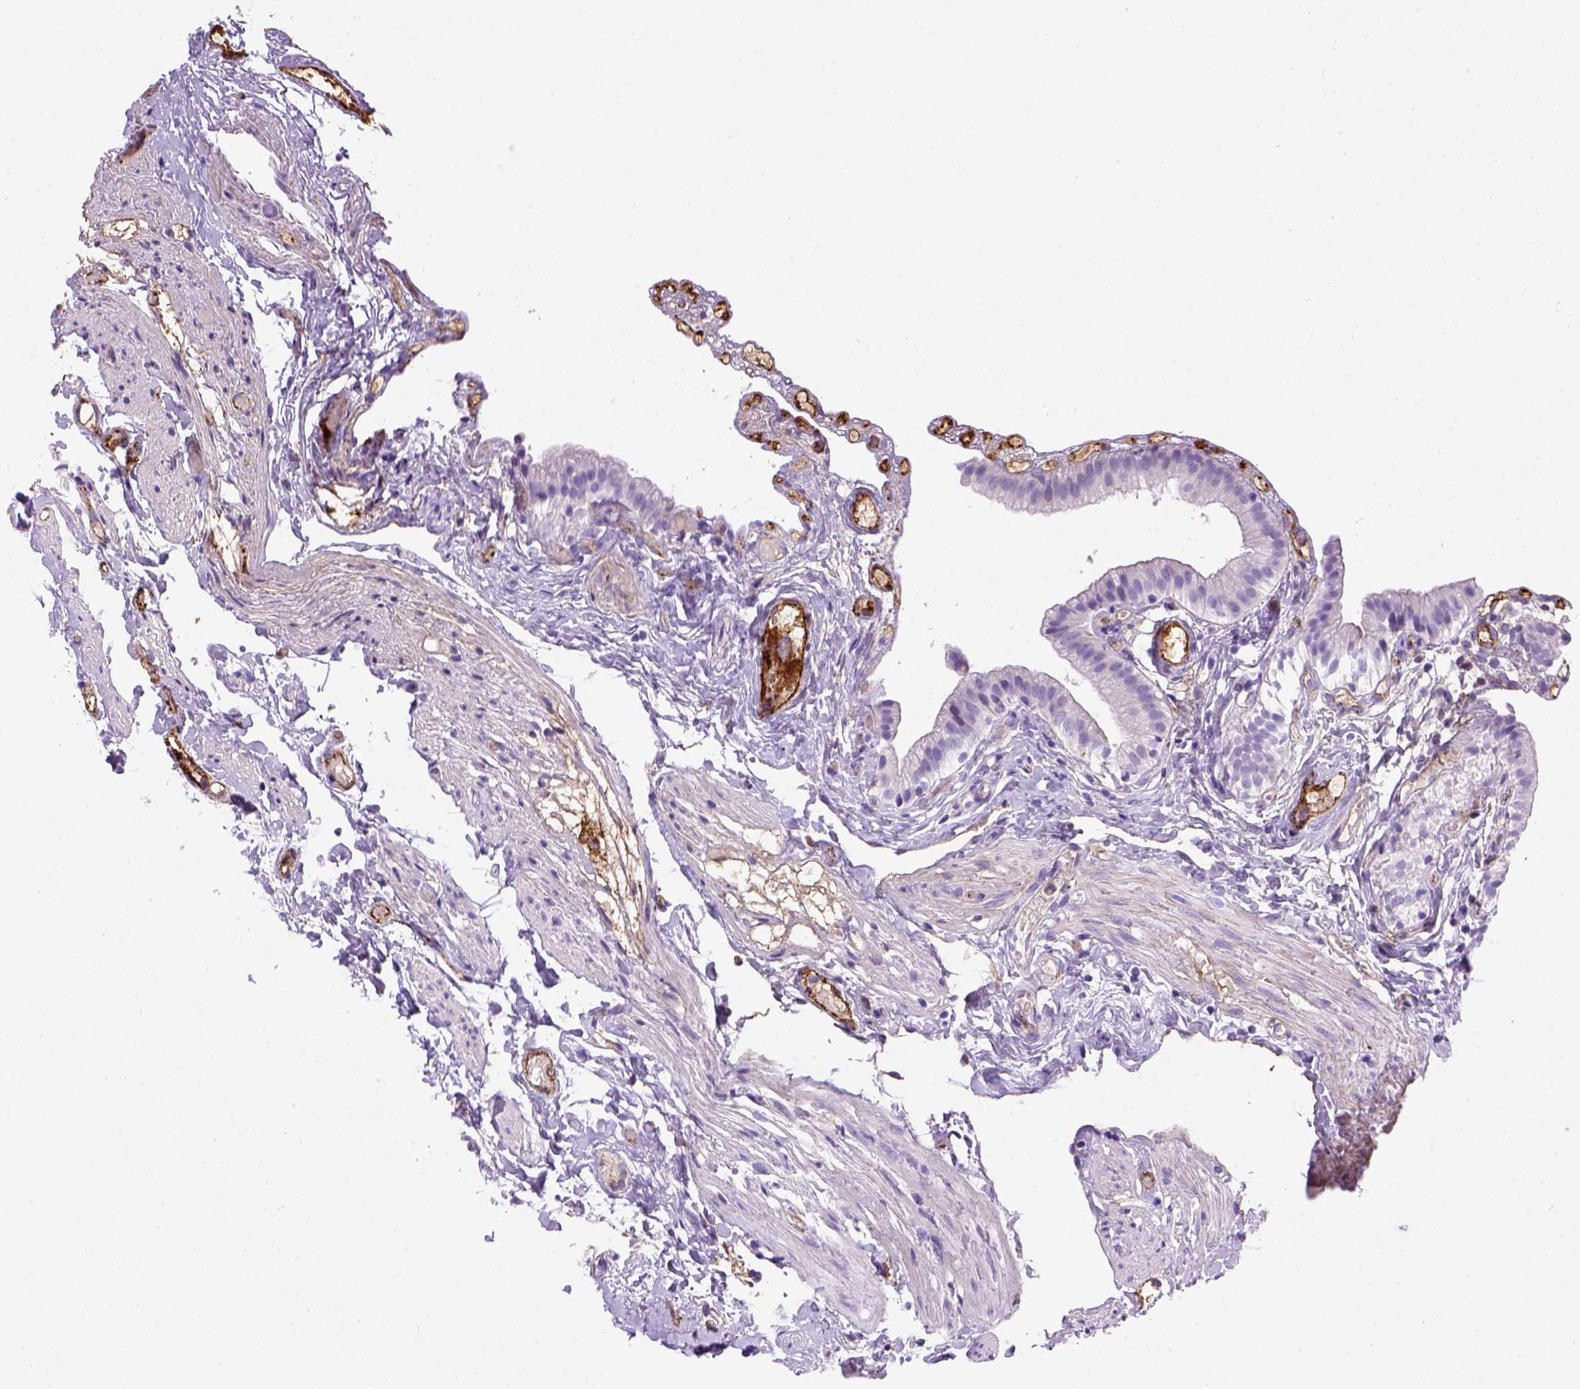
{"staining": {"intensity": "negative", "quantity": "none", "location": "none"}, "tissue": "gallbladder", "cell_type": "Glandular cells", "image_type": "normal", "snomed": [{"axis": "morphology", "description": "Normal tissue, NOS"}, {"axis": "topography", "description": "Gallbladder"}], "caption": "DAB immunohistochemical staining of benign human gallbladder shows no significant staining in glandular cells. (DAB immunohistochemistry visualized using brightfield microscopy, high magnification).", "gene": "VWF", "patient": {"sex": "female", "age": 47}}